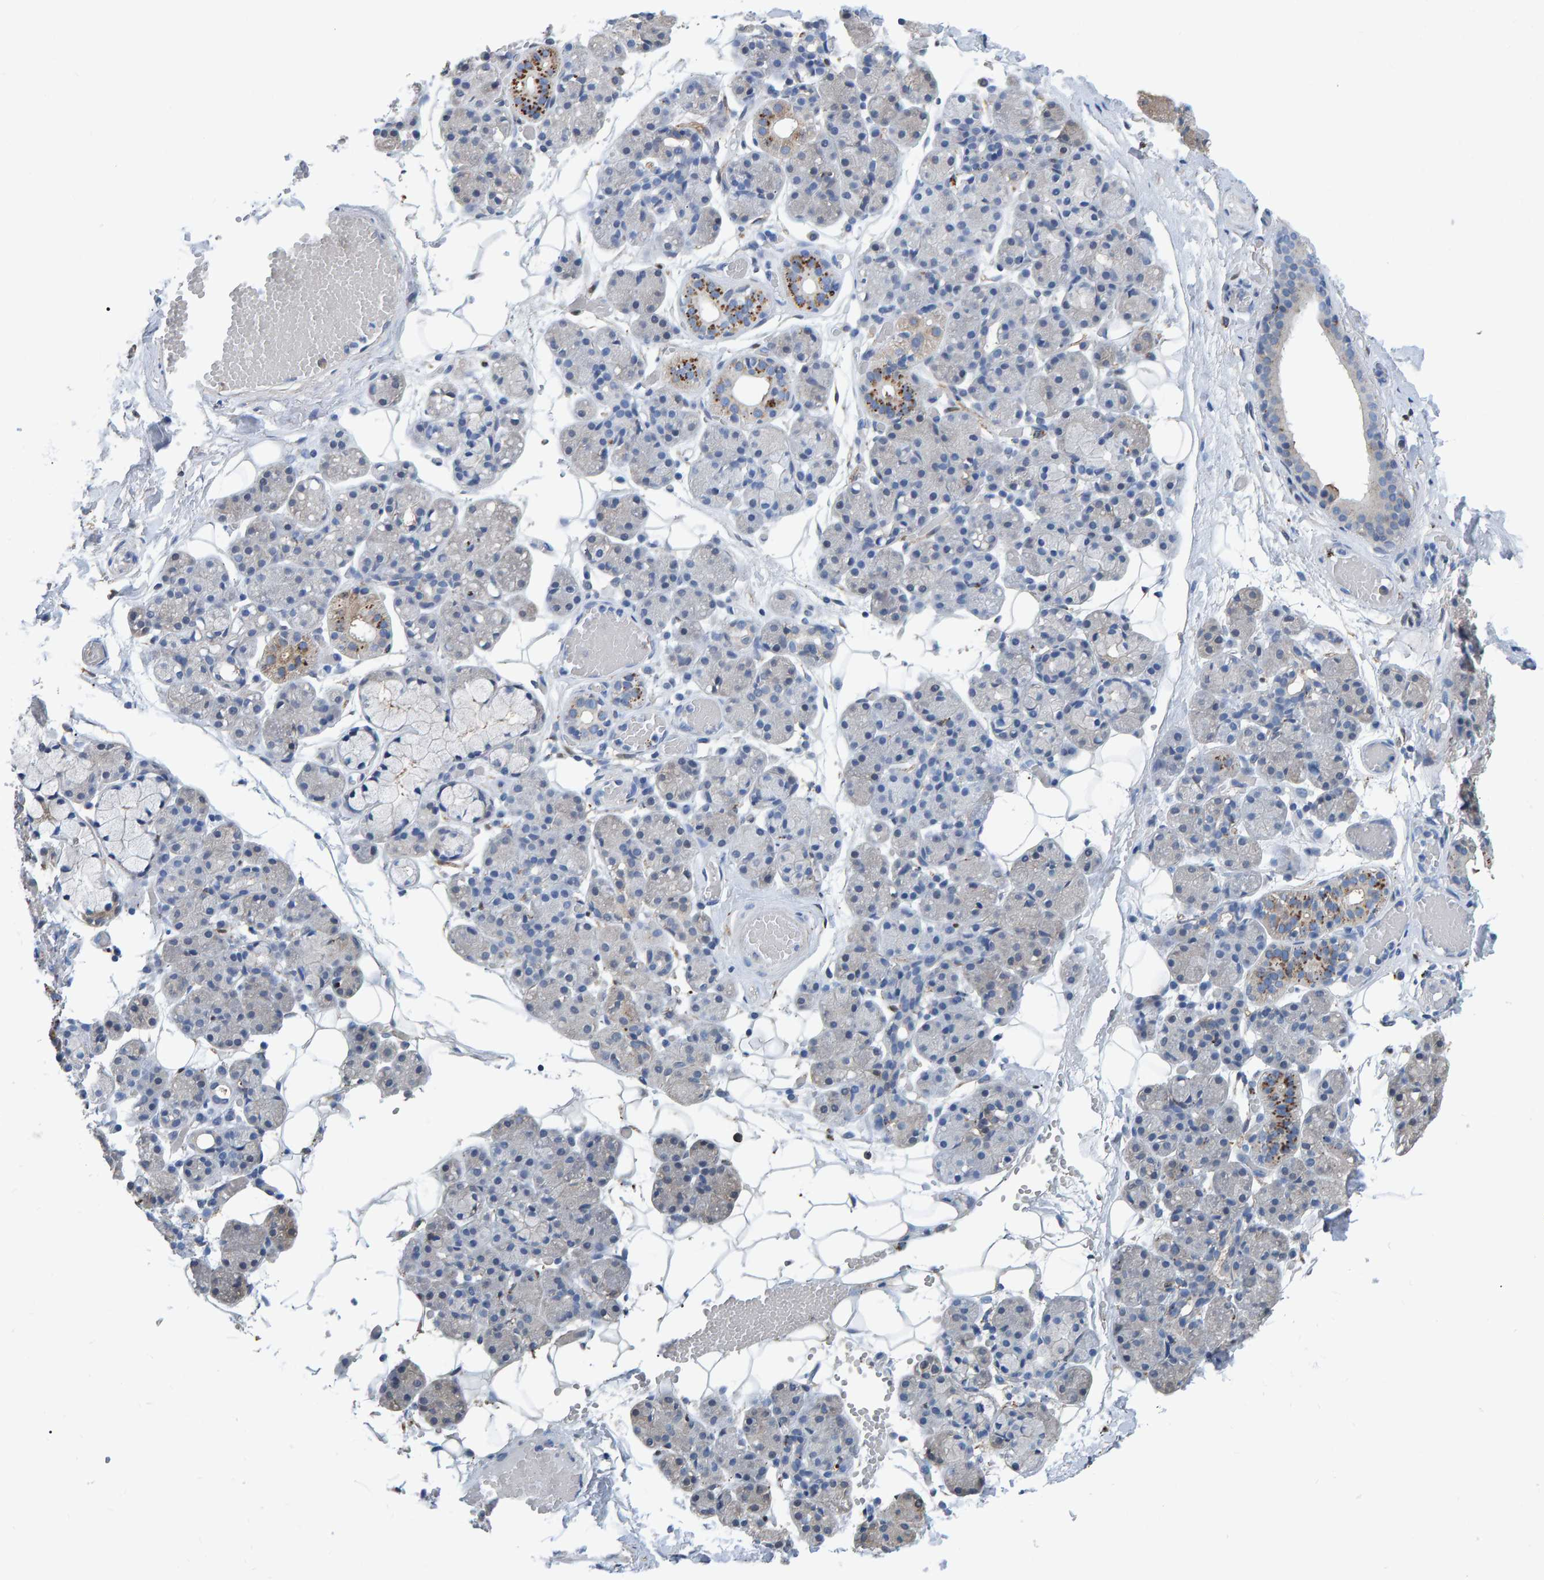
{"staining": {"intensity": "moderate", "quantity": "<25%", "location": "cytoplasmic/membranous"}, "tissue": "salivary gland", "cell_type": "Glandular cells", "image_type": "normal", "snomed": [{"axis": "morphology", "description": "Normal tissue, NOS"}, {"axis": "topography", "description": "Salivary gland"}], "caption": "Protein expression analysis of normal salivary gland displays moderate cytoplasmic/membranous expression in approximately <25% of glandular cells. The protein of interest is shown in brown color, while the nuclei are stained blue.", "gene": "IDO1", "patient": {"sex": "male", "age": 63}}